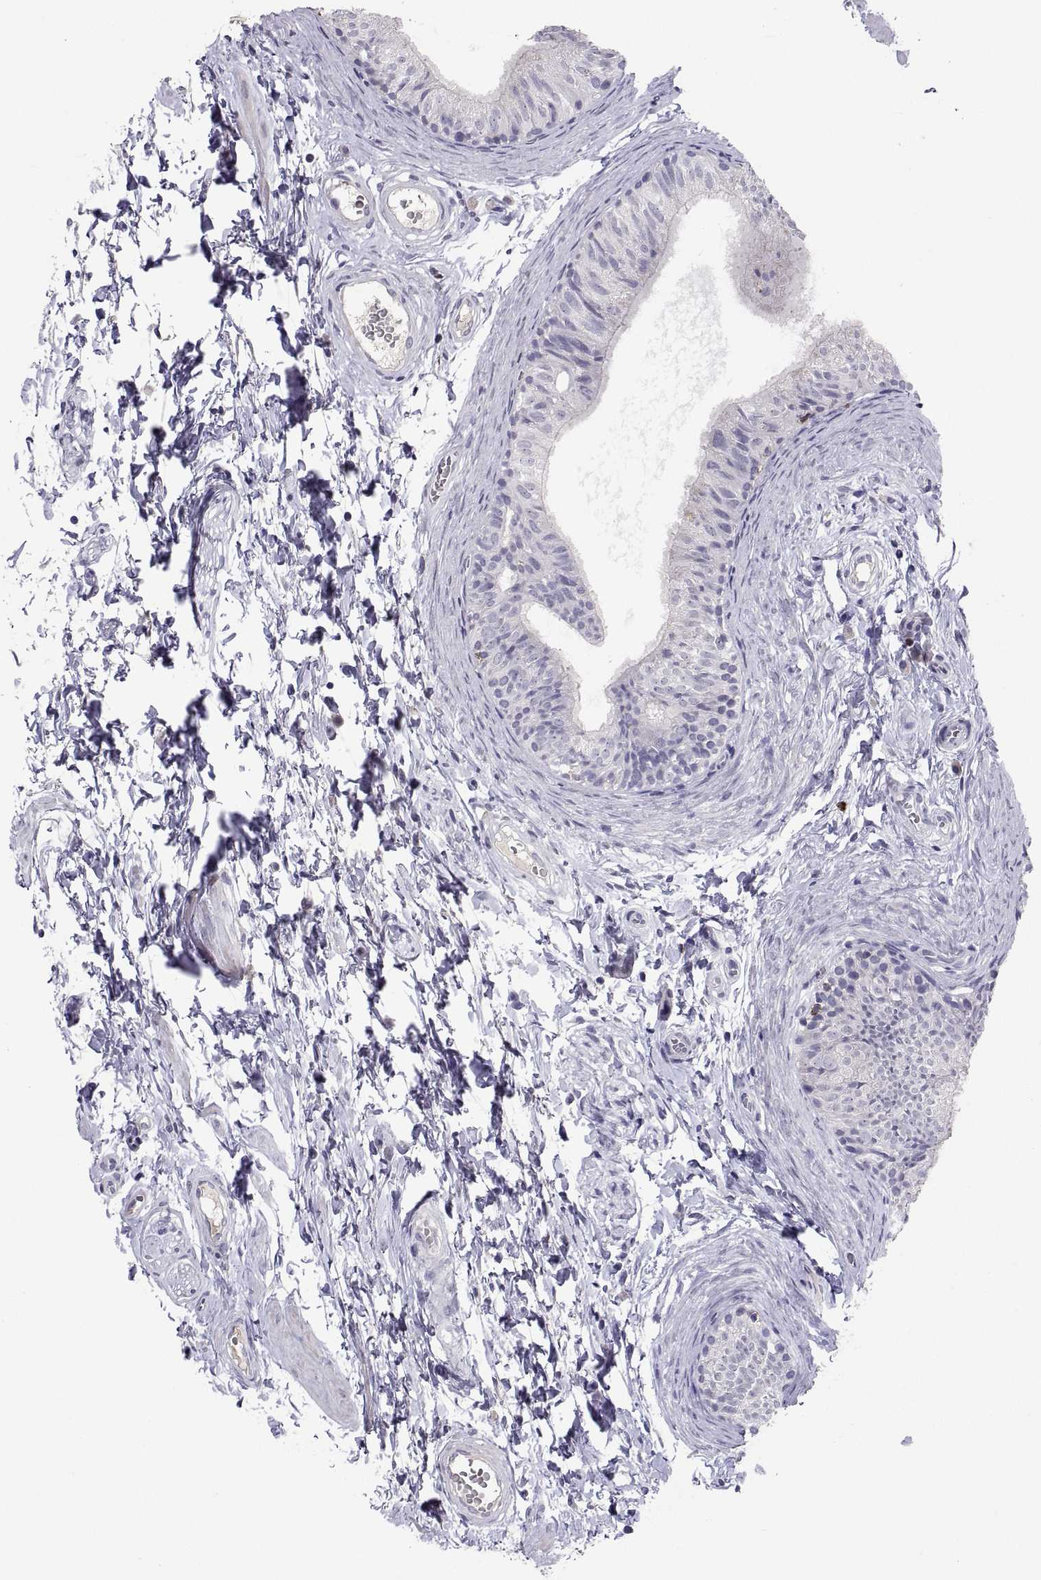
{"staining": {"intensity": "negative", "quantity": "none", "location": "none"}, "tissue": "epididymis", "cell_type": "Glandular cells", "image_type": "normal", "snomed": [{"axis": "morphology", "description": "Normal tissue, NOS"}, {"axis": "topography", "description": "Epididymis"}], "caption": "IHC image of normal epididymis: human epididymis stained with DAB (3,3'-diaminobenzidine) demonstrates no significant protein expression in glandular cells.", "gene": "MS4A1", "patient": {"sex": "male", "age": 22}}